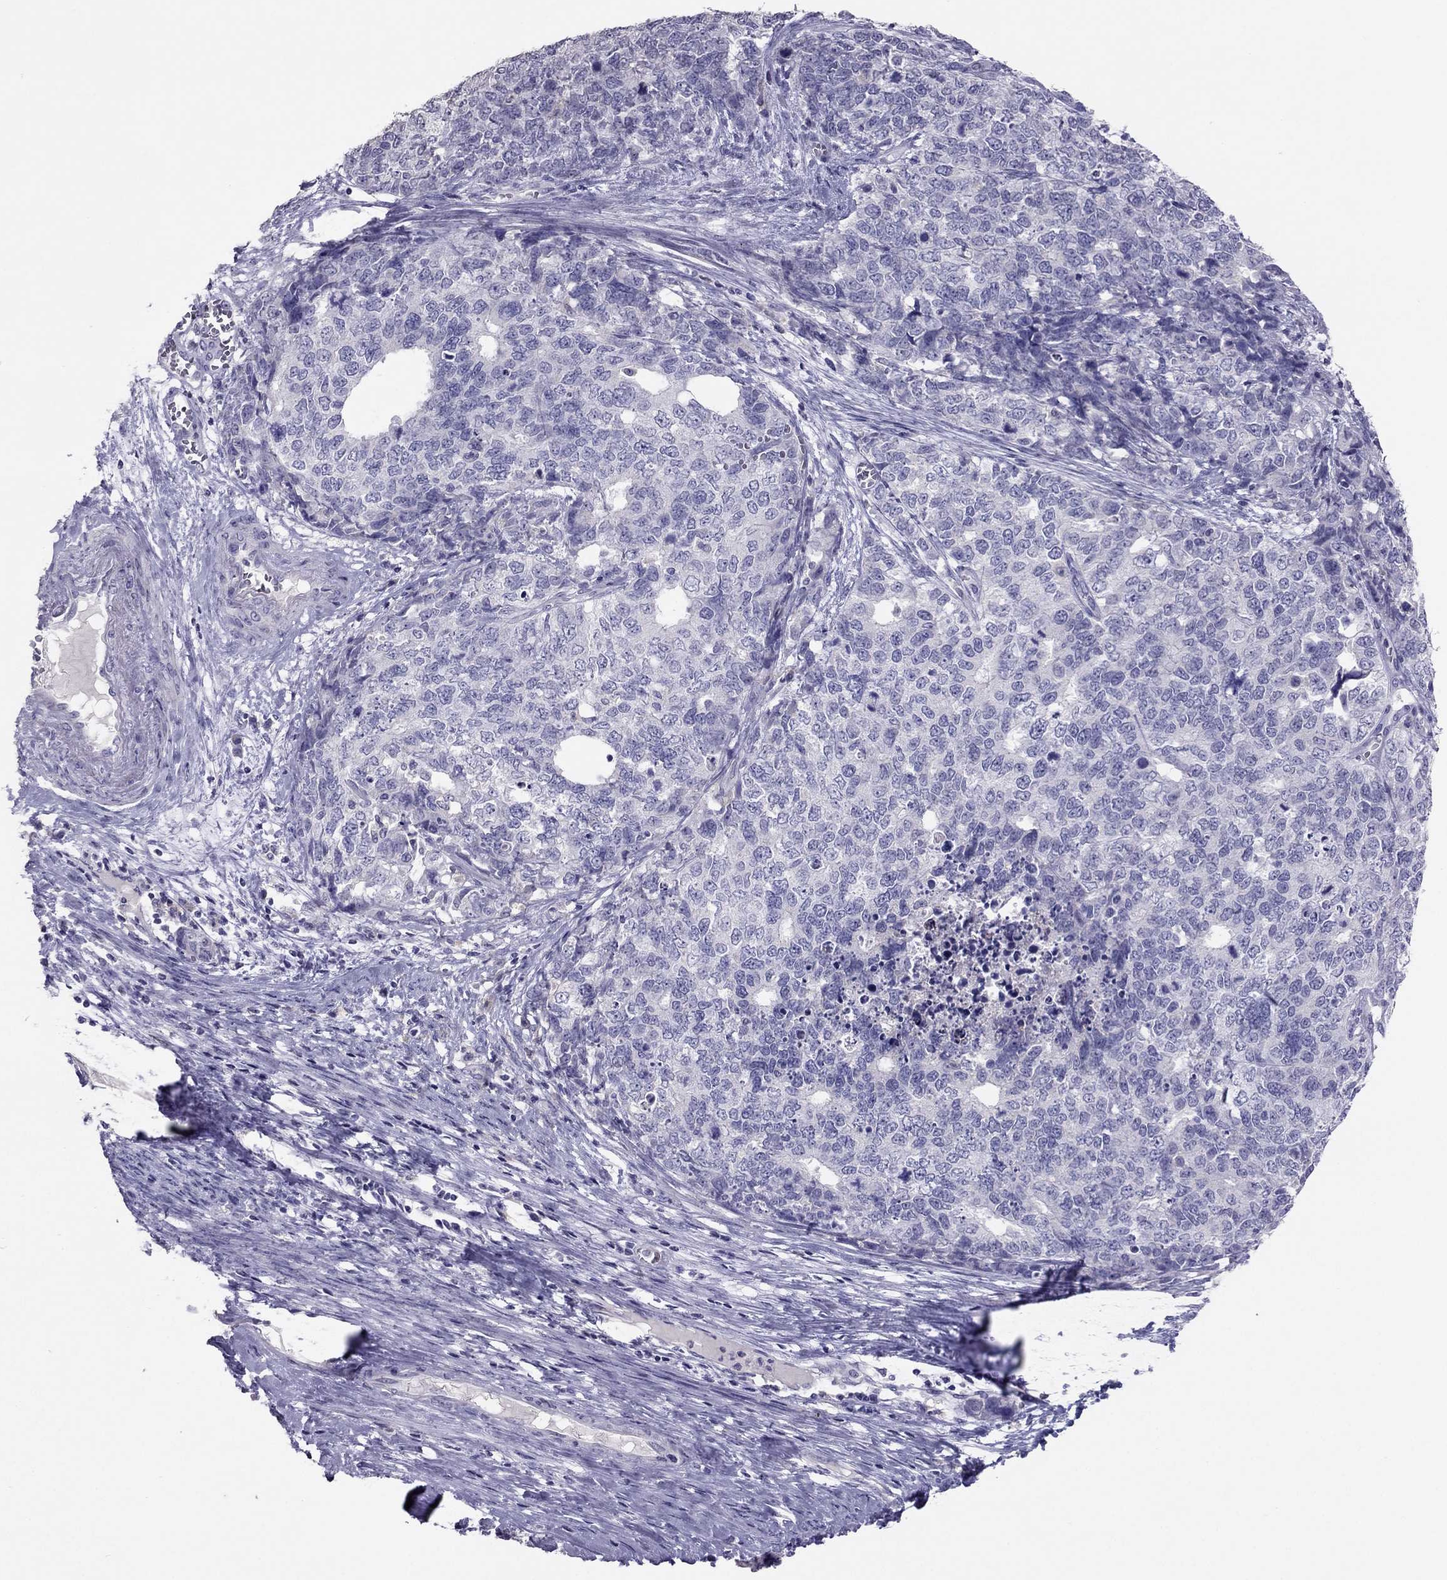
{"staining": {"intensity": "negative", "quantity": "none", "location": "none"}, "tissue": "cervical cancer", "cell_type": "Tumor cells", "image_type": "cancer", "snomed": [{"axis": "morphology", "description": "Squamous cell carcinoma, NOS"}, {"axis": "topography", "description": "Cervix"}], "caption": "There is no significant staining in tumor cells of cervical squamous cell carcinoma.", "gene": "RGS8", "patient": {"sex": "female", "age": 63}}